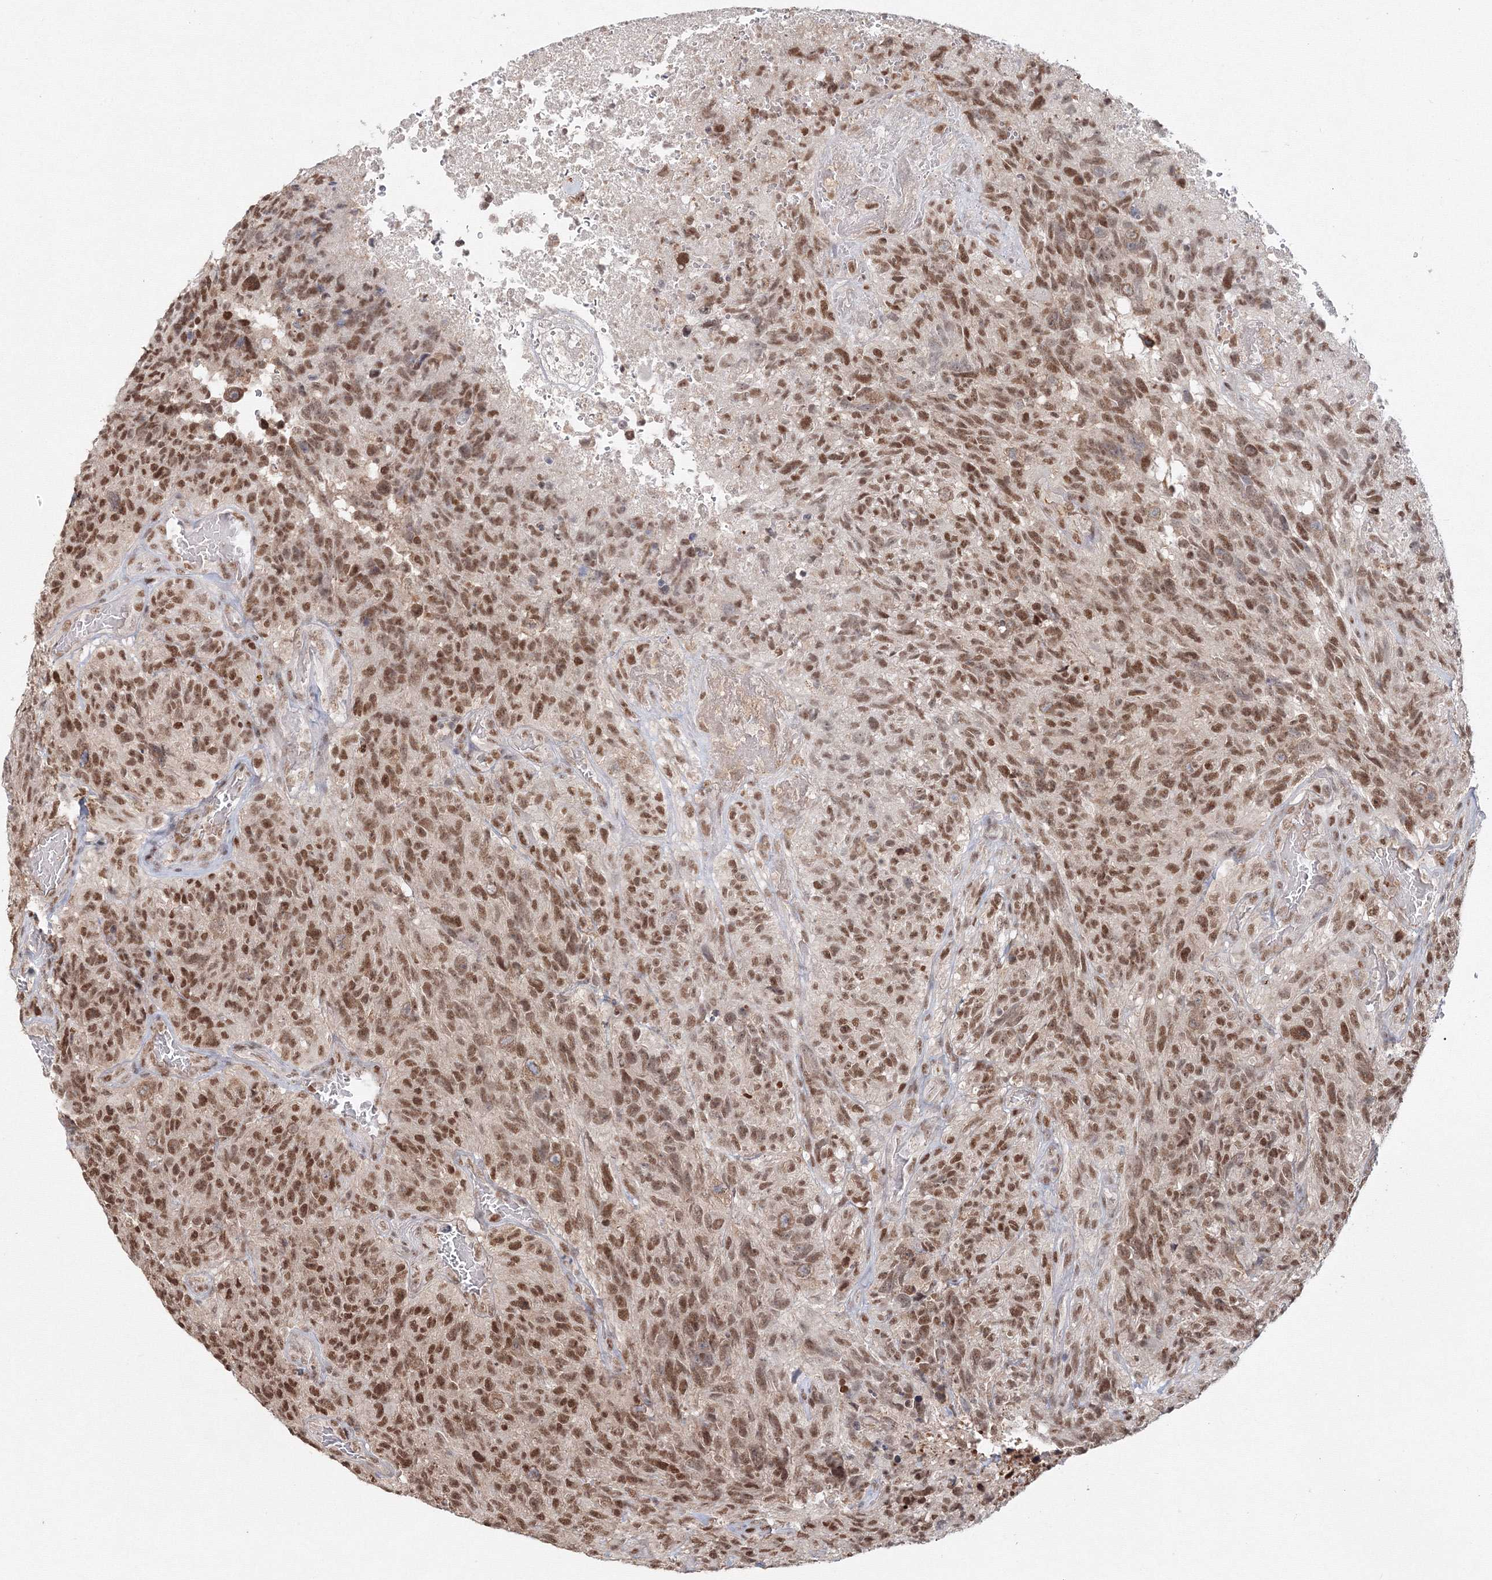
{"staining": {"intensity": "moderate", "quantity": ">75%", "location": "nuclear"}, "tissue": "glioma", "cell_type": "Tumor cells", "image_type": "cancer", "snomed": [{"axis": "morphology", "description": "Glioma, malignant, High grade"}, {"axis": "topography", "description": "Brain"}], "caption": "Malignant glioma (high-grade) stained for a protein exhibits moderate nuclear positivity in tumor cells.", "gene": "IWS1", "patient": {"sex": "male", "age": 69}}